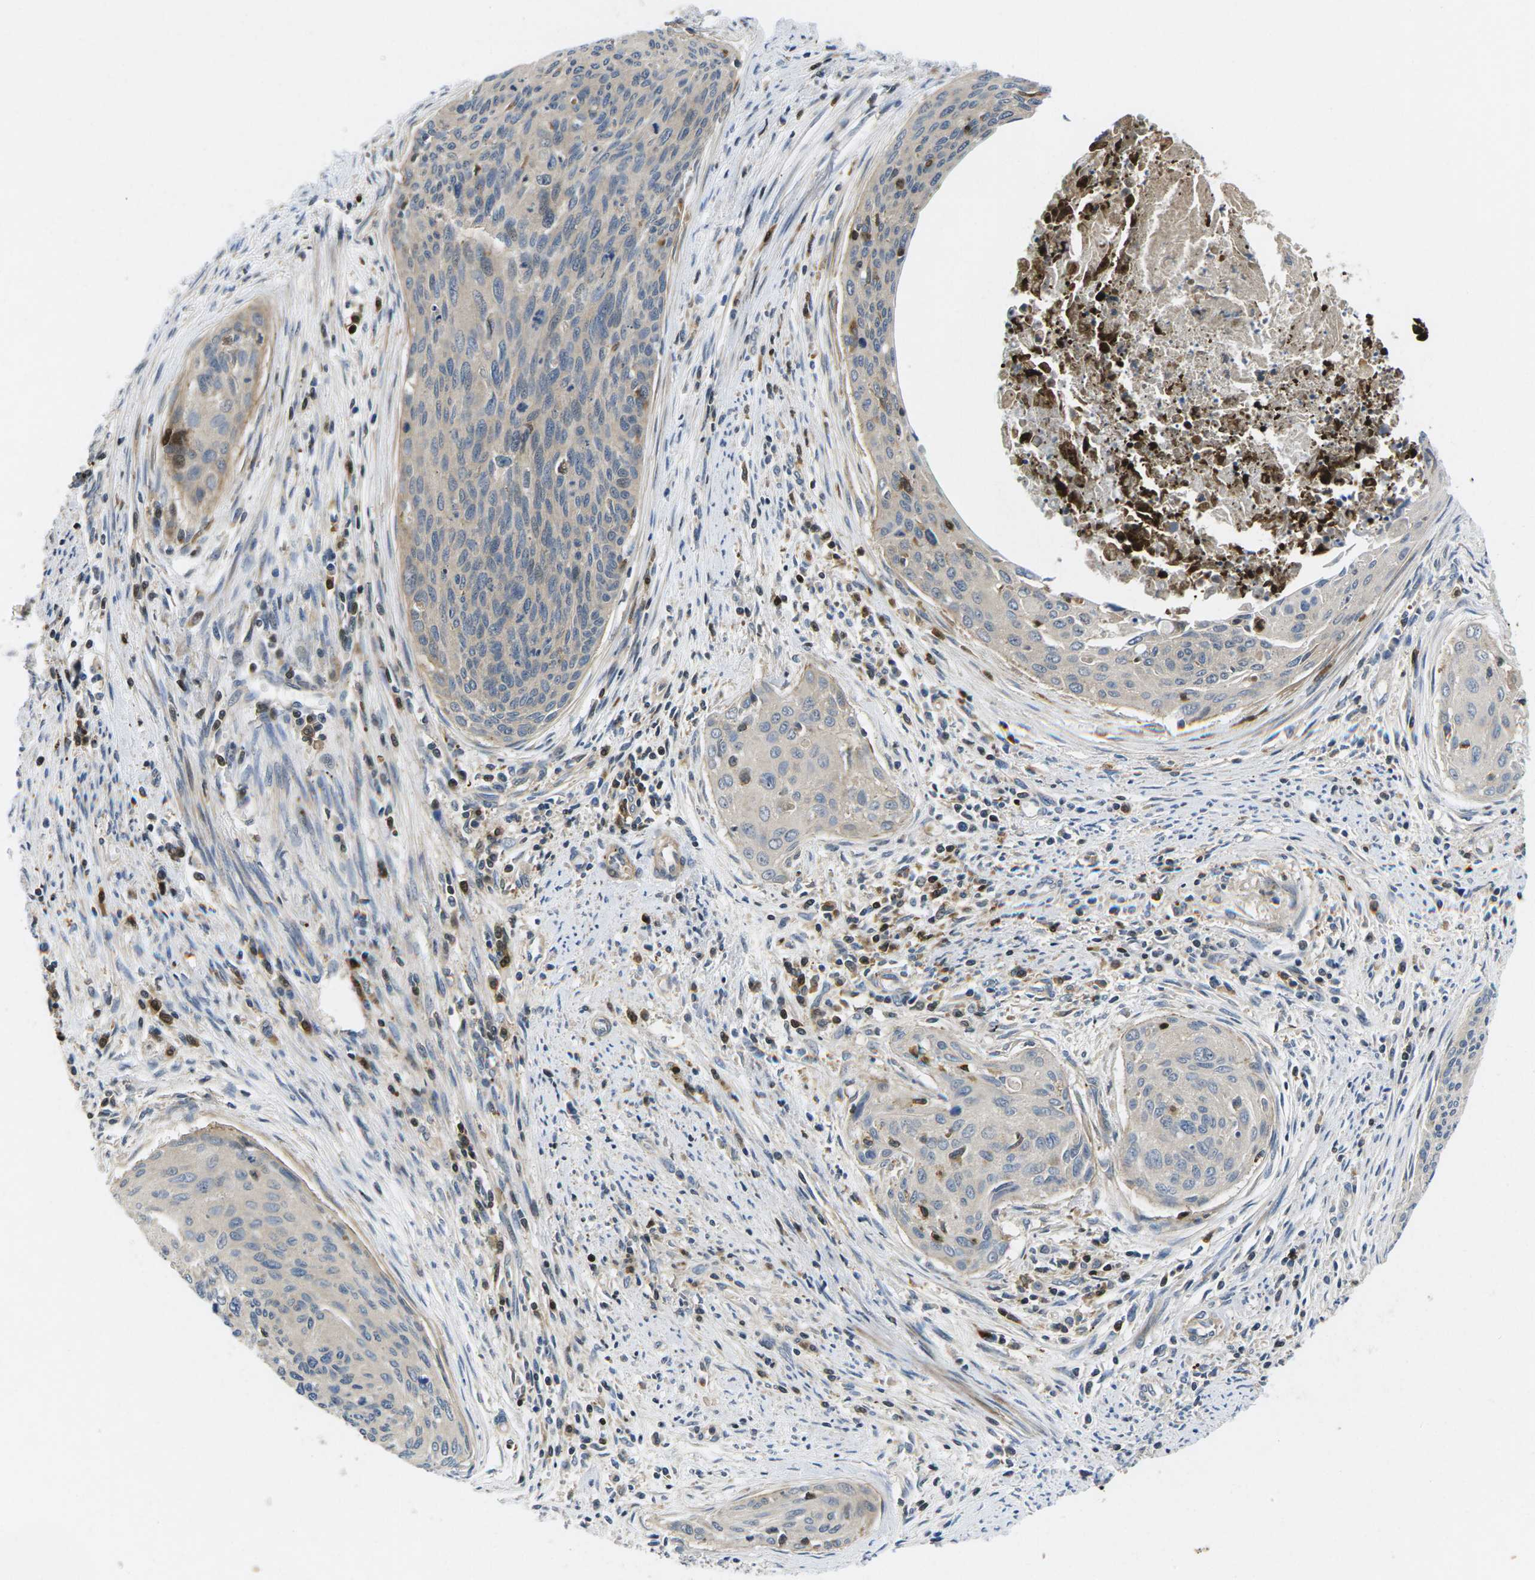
{"staining": {"intensity": "weak", "quantity": ">75%", "location": "cytoplasmic/membranous"}, "tissue": "cervical cancer", "cell_type": "Tumor cells", "image_type": "cancer", "snomed": [{"axis": "morphology", "description": "Squamous cell carcinoma, NOS"}, {"axis": "topography", "description": "Cervix"}], "caption": "IHC (DAB) staining of cervical cancer displays weak cytoplasmic/membranous protein expression in about >75% of tumor cells. The protein of interest is stained brown, and the nuclei are stained in blue (DAB (3,3'-diaminobenzidine) IHC with brightfield microscopy, high magnification).", "gene": "PLCE1", "patient": {"sex": "female", "age": 55}}